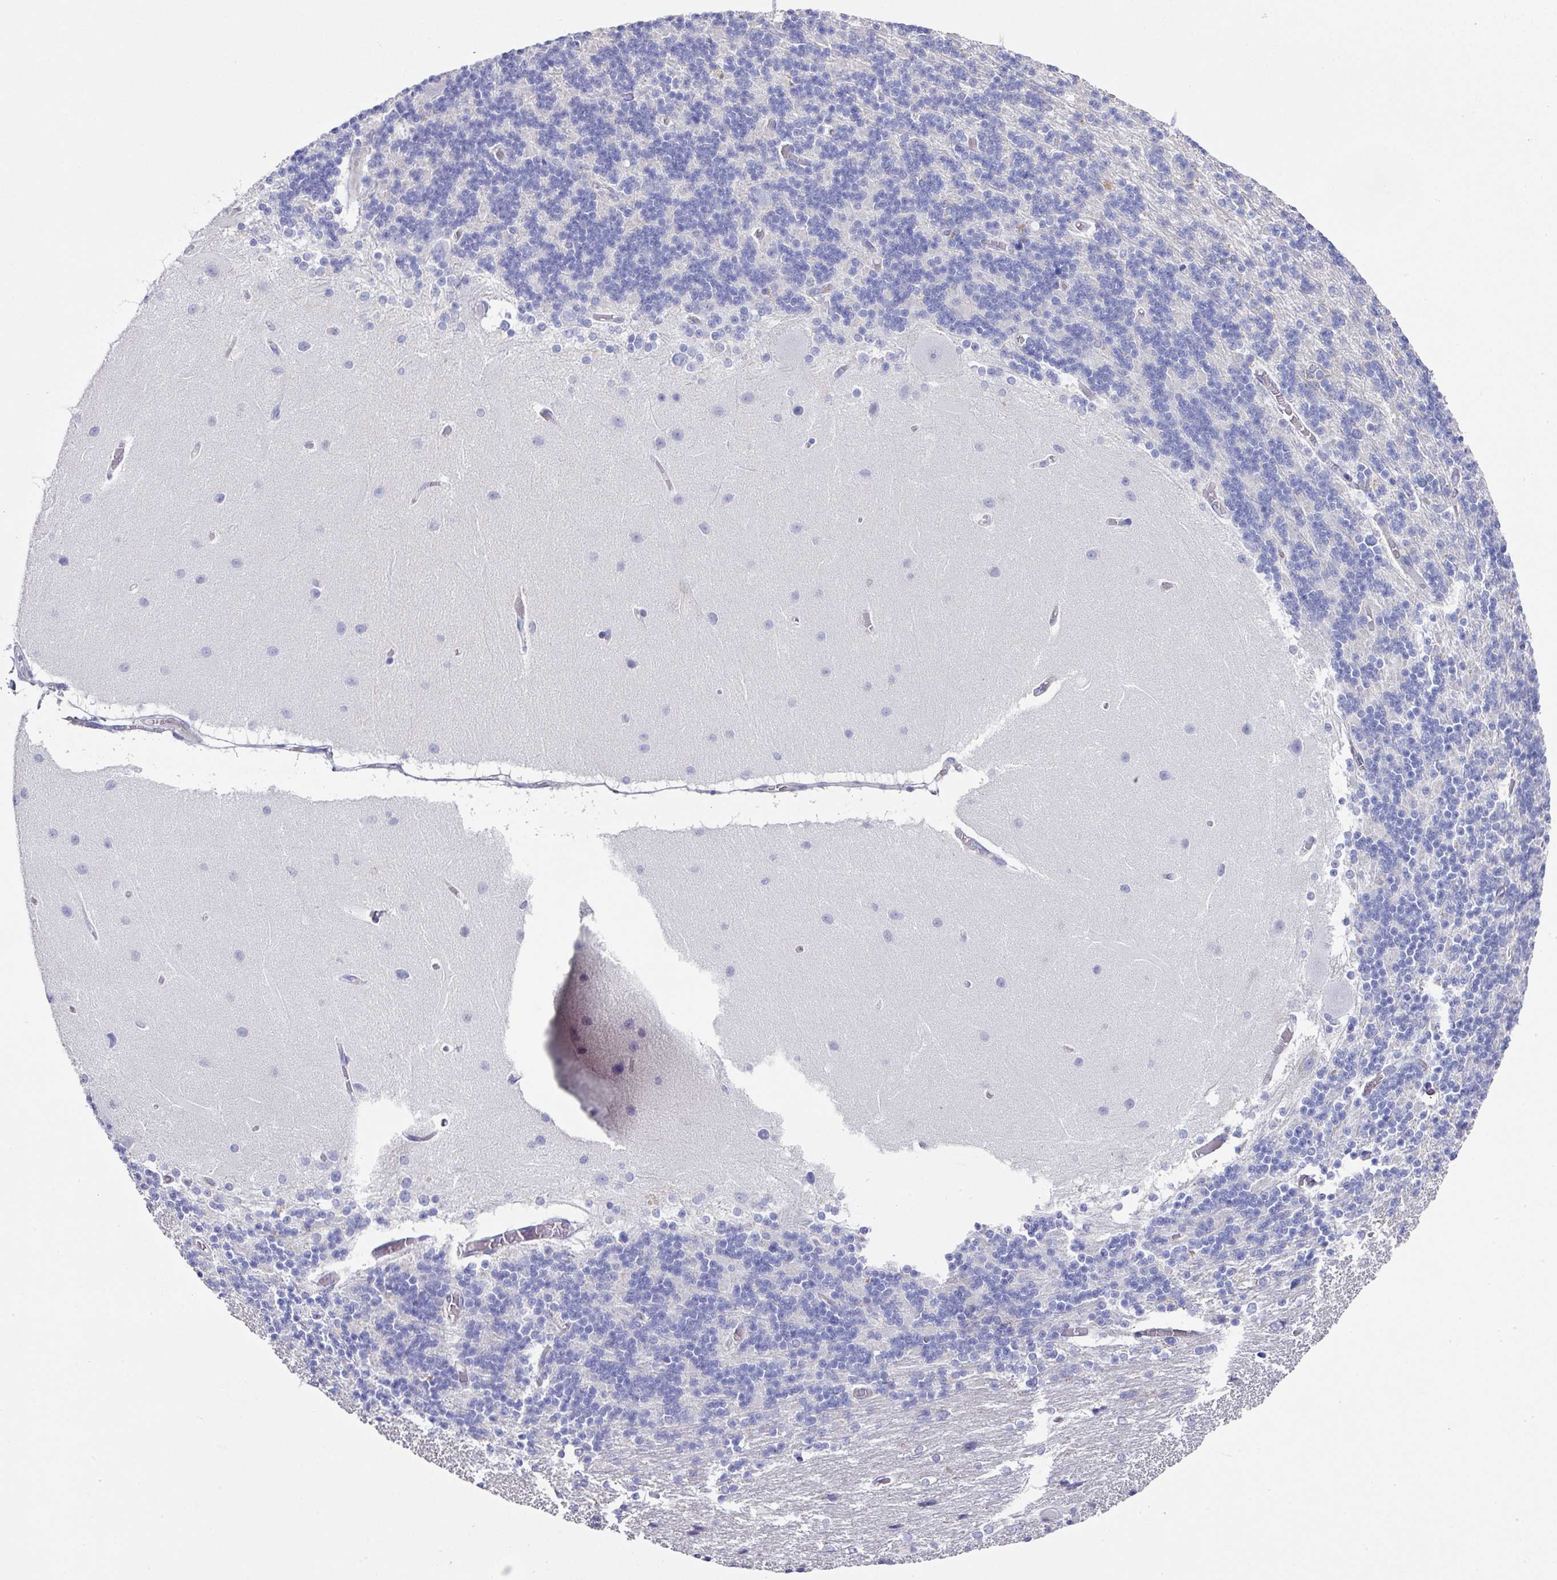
{"staining": {"intensity": "negative", "quantity": "none", "location": "none"}, "tissue": "cerebellum", "cell_type": "Cells in granular layer", "image_type": "normal", "snomed": [{"axis": "morphology", "description": "Normal tissue, NOS"}, {"axis": "topography", "description": "Cerebellum"}], "caption": "This image is of normal cerebellum stained with immunohistochemistry to label a protein in brown with the nuclei are counter-stained blue. There is no expression in cells in granular layer. (Brightfield microscopy of DAB (3,3'-diaminobenzidine) immunohistochemistry at high magnification).", "gene": "CLDN1", "patient": {"sex": "female", "age": 54}}